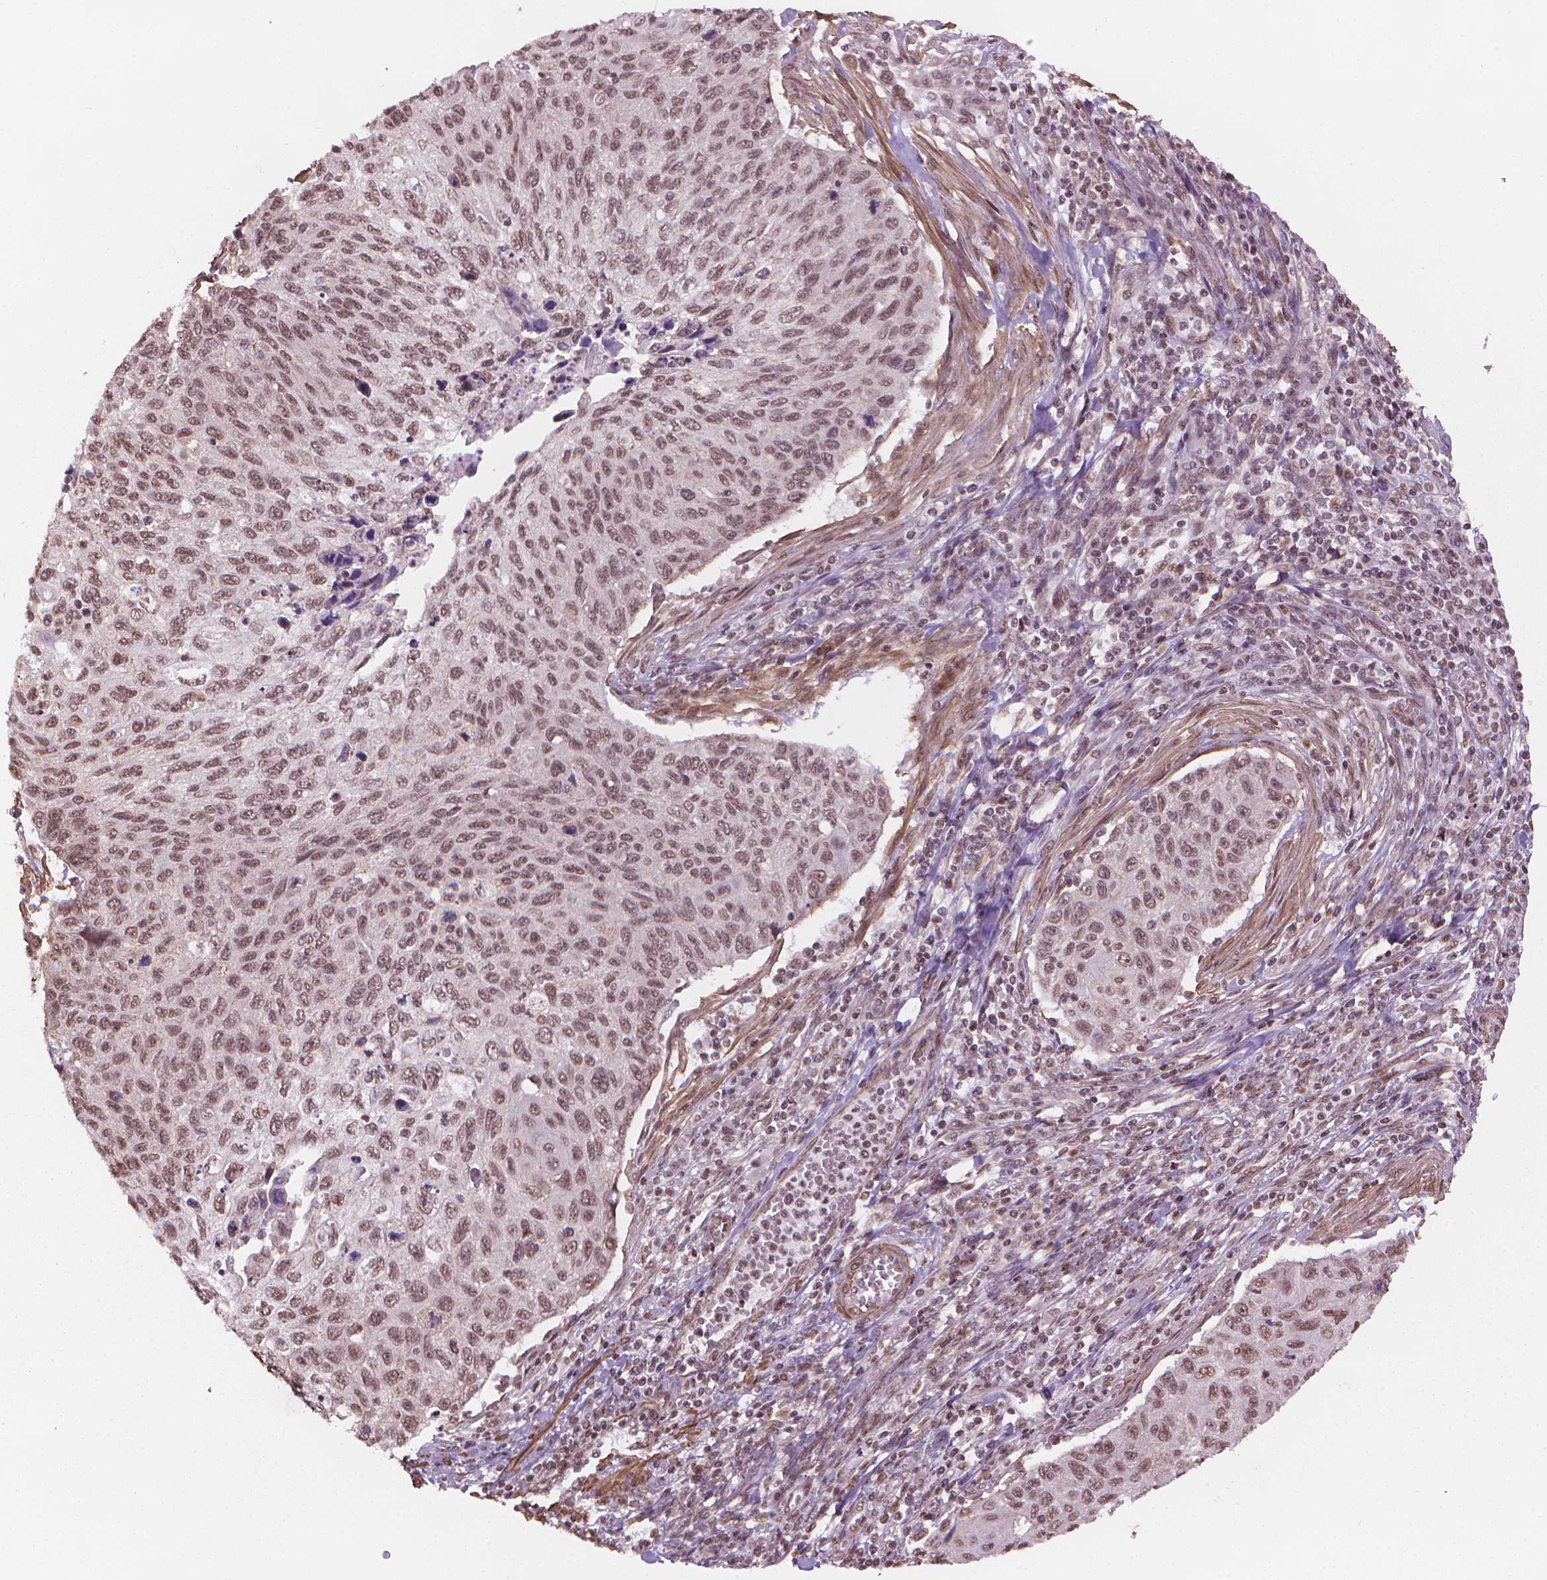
{"staining": {"intensity": "weak", "quantity": ">75%", "location": "nuclear"}, "tissue": "cervical cancer", "cell_type": "Tumor cells", "image_type": "cancer", "snomed": [{"axis": "morphology", "description": "Squamous cell carcinoma, NOS"}, {"axis": "topography", "description": "Cervix"}], "caption": "Tumor cells display low levels of weak nuclear positivity in about >75% of cells in human cervical cancer (squamous cell carcinoma).", "gene": "HOXD4", "patient": {"sex": "female", "age": 70}}